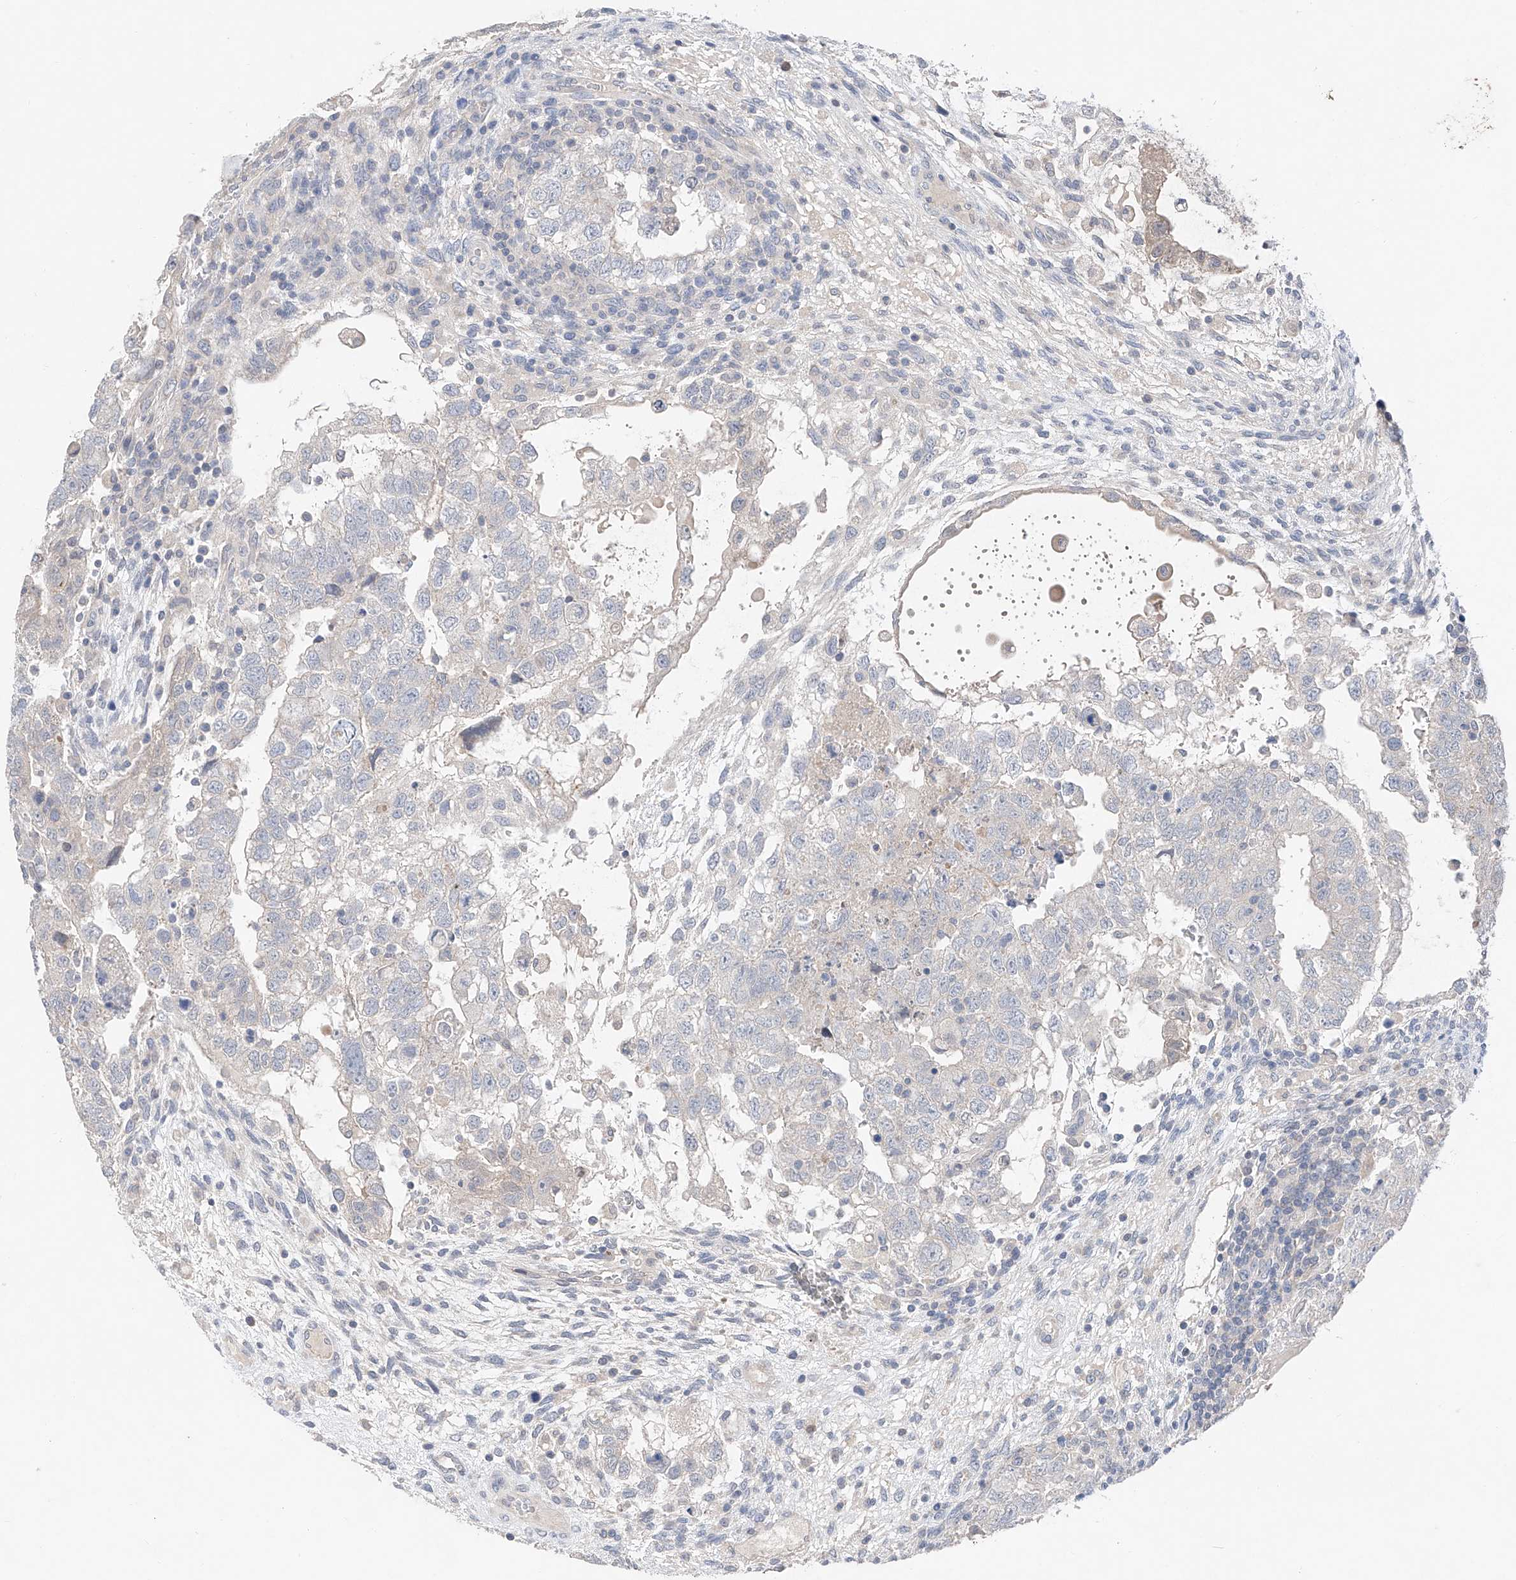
{"staining": {"intensity": "negative", "quantity": "none", "location": "none"}, "tissue": "testis cancer", "cell_type": "Tumor cells", "image_type": "cancer", "snomed": [{"axis": "morphology", "description": "Carcinoma, Embryonal, NOS"}, {"axis": "topography", "description": "Testis"}], "caption": "There is no significant expression in tumor cells of testis cancer (embryonal carcinoma). The staining was performed using DAB (3,3'-diaminobenzidine) to visualize the protein expression in brown, while the nuclei were stained in blue with hematoxylin (Magnification: 20x).", "gene": "FUCA2", "patient": {"sex": "male", "age": 37}}